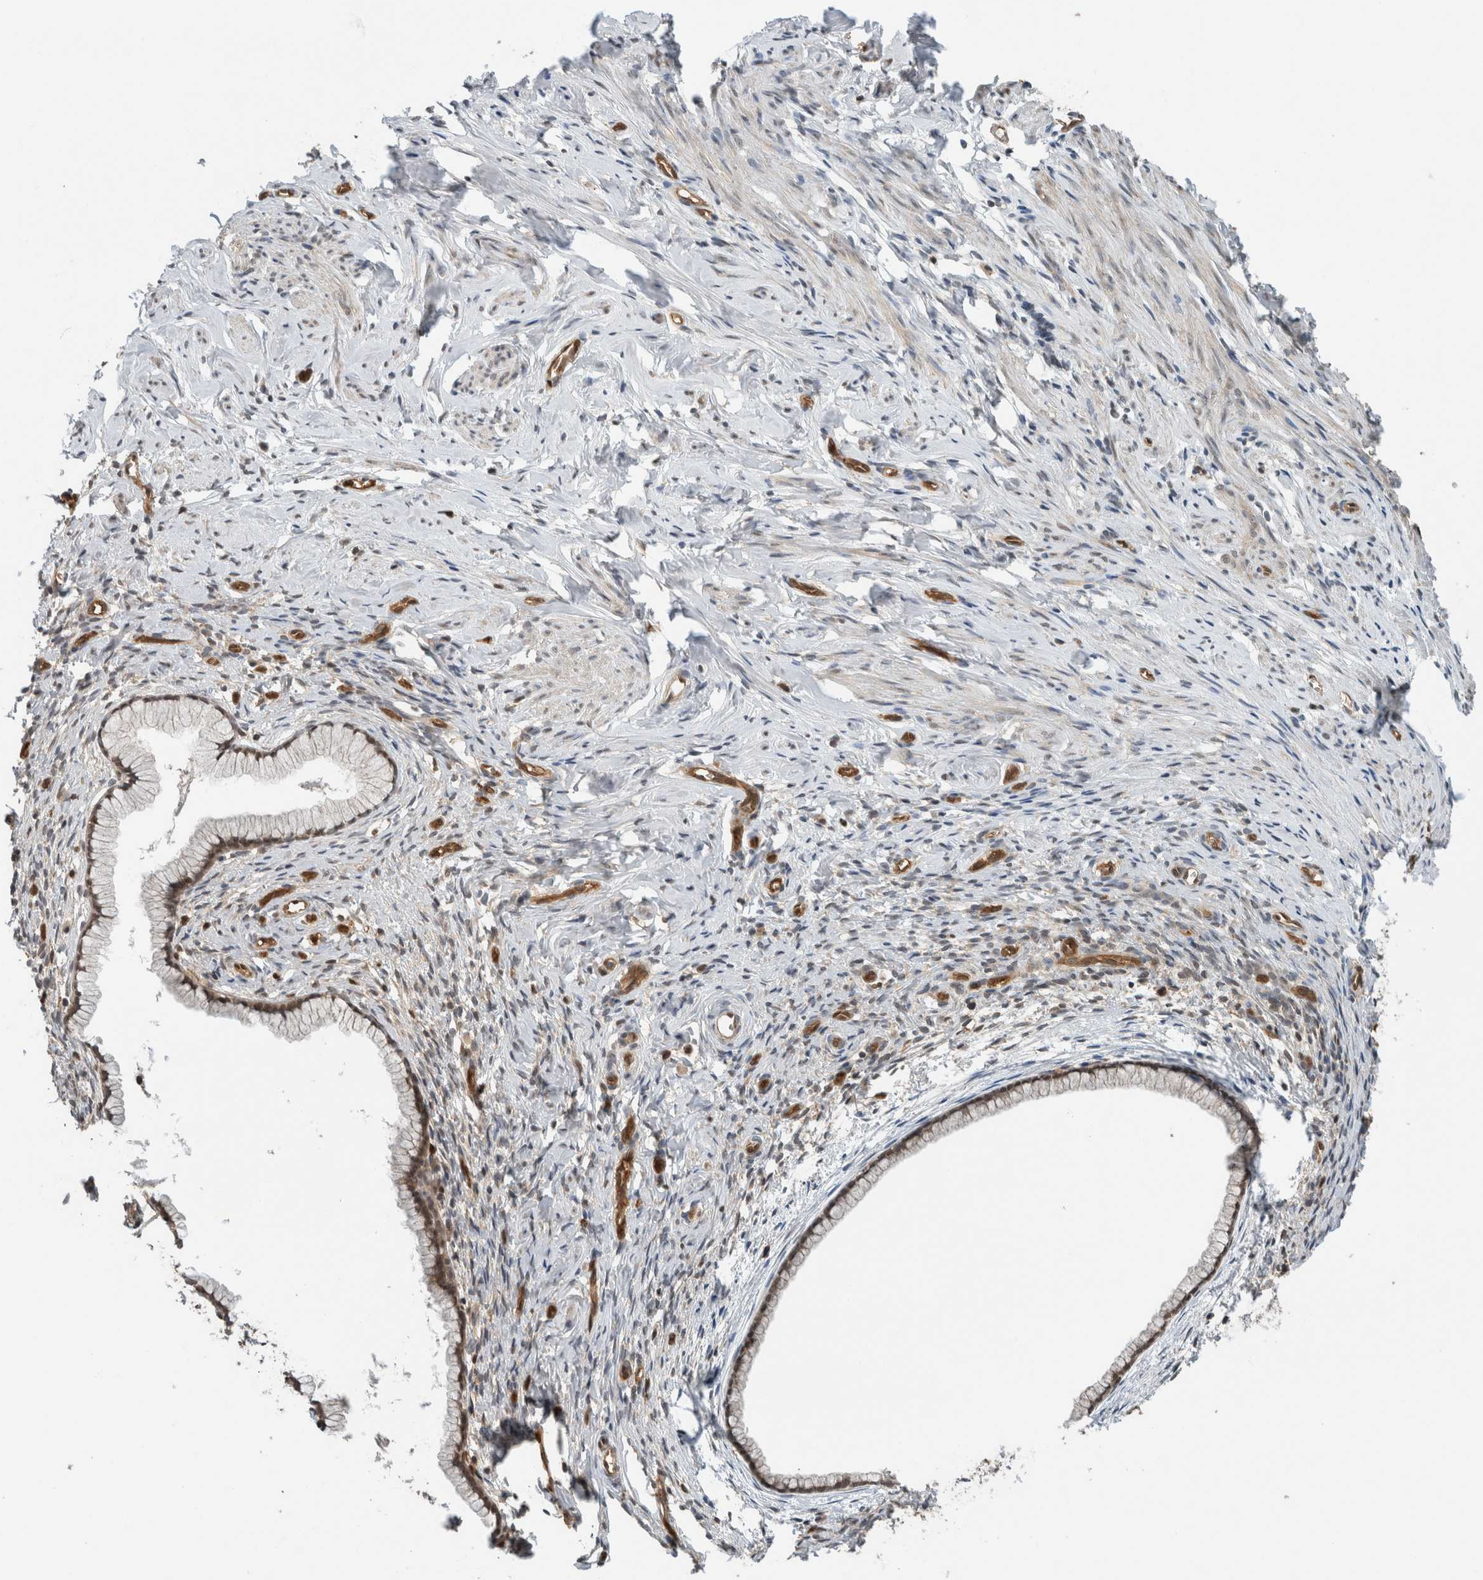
{"staining": {"intensity": "moderate", "quantity": "<25%", "location": "cytoplasmic/membranous"}, "tissue": "cervix", "cell_type": "Glandular cells", "image_type": "normal", "snomed": [{"axis": "morphology", "description": "Normal tissue, NOS"}, {"axis": "topography", "description": "Cervix"}], "caption": "The micrograph reveals staining of normal cervix, revealing moderate cytoplasmic/membranous protein expression (brown color) within glandular cells. The staining was performed using DAB (3,3'-diaminobenzidine) to visualize the protein expression in brown, while the nuclei were stained in blue with hematoxylin (Magnification: 20x).", "gene": "PFDN4", "patient": {"sex": "female", "age": 75}}